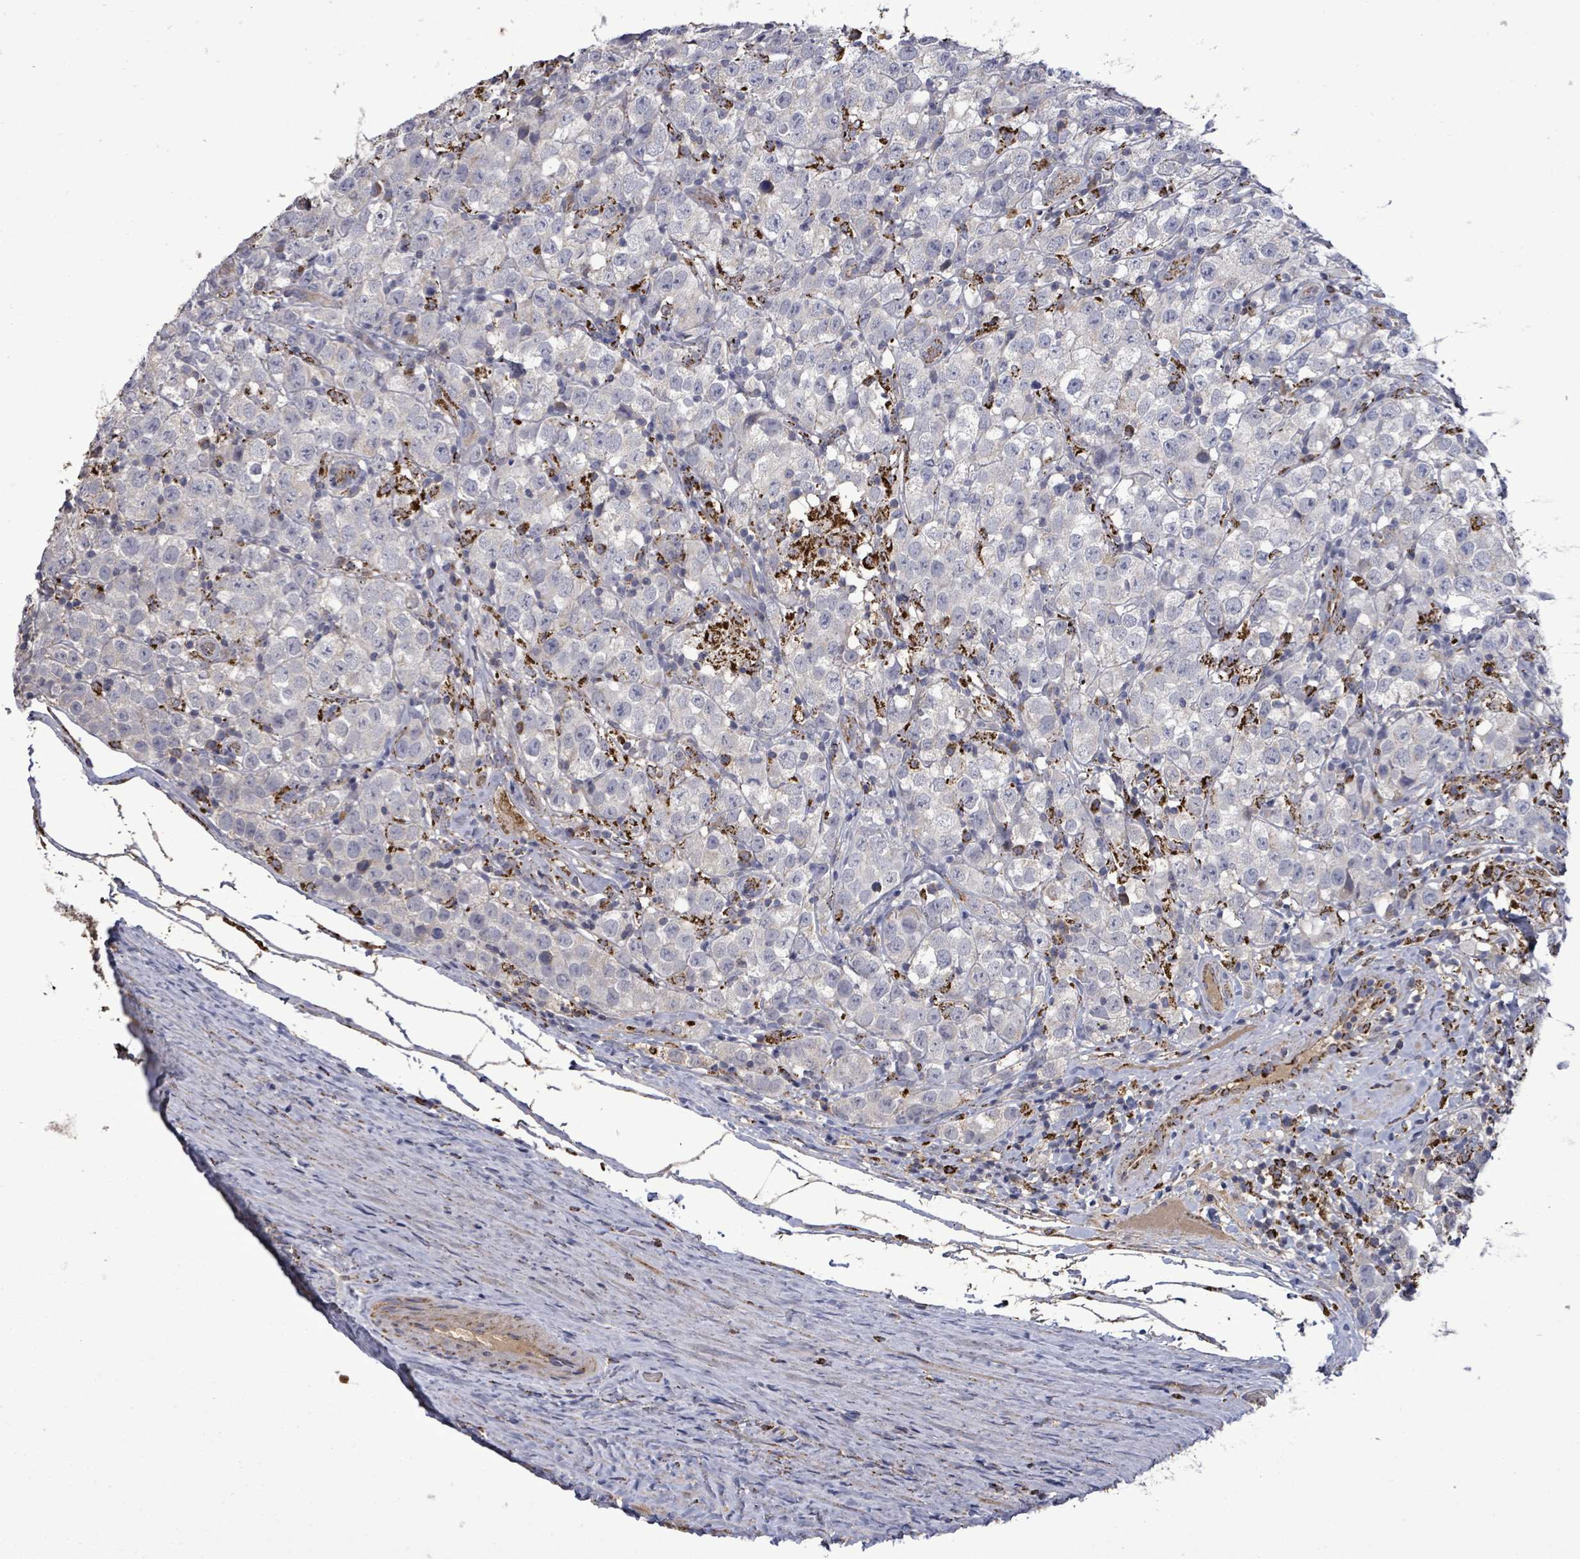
{"staining": {"intensity": "negative", "quantity": "none", "location": "none"}, "tissue": "testis cancer", "cell_type": "Tumor cells", "image_type": "cancer", "snomed": [{"axis": "morphology", "description": "Seminoma, NOS"}, {"axis": "morphology", "description": "Carcinoma, Embryonal, NOS"}, {"axis": "topography", "description": "Testis"}], "caption": "A micrograph of testis cancer stained for a protein reveals no brown staining in tumor cells.", "gene": "MTMR12", "patient": {"sex": "male", "age": 41}}